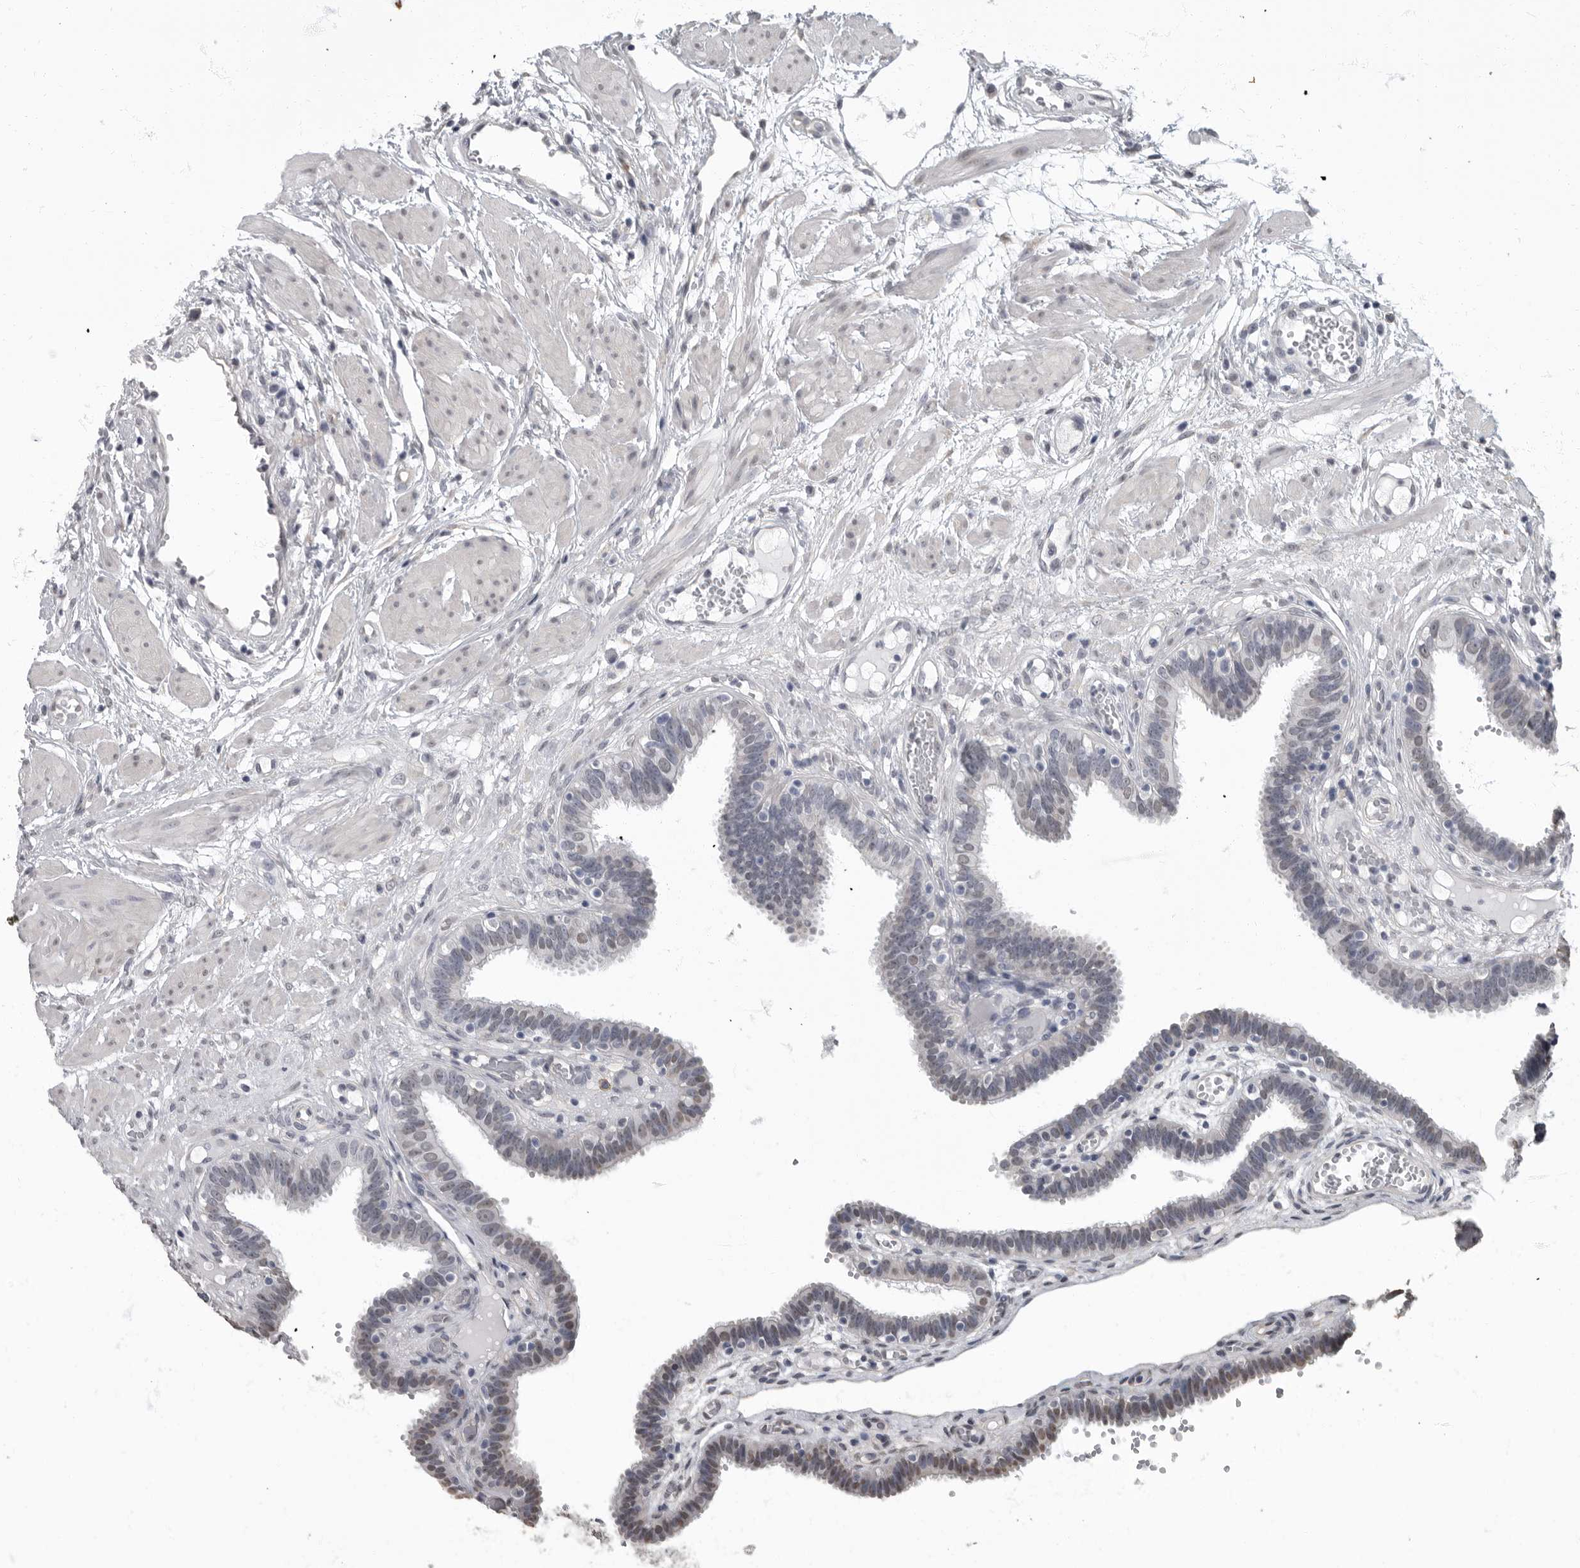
{"staining": {"intensity": "weak", "quantity": "<25%", "location": "nuclear"}, "tissue": "fallopian tube", "cell_type": "Glandular cells", "image_type": "normal", "snomed": [{"axis": "morphology", "description": "Normal tissue, NOS"}, {"axis": "topography", "description": "Fallopian tube"}, {"axis": "topography", "description": "Placenta"}], "caption": "High magnification brightfield microscopy of unremarkable fallopian tube stained with DAB (brown) and counterstained with hematoxylin (blue): glandular cells show no significant positivity.", "gene": "ARHGEF10", "patient": {"sex": "female", "age": 32}}